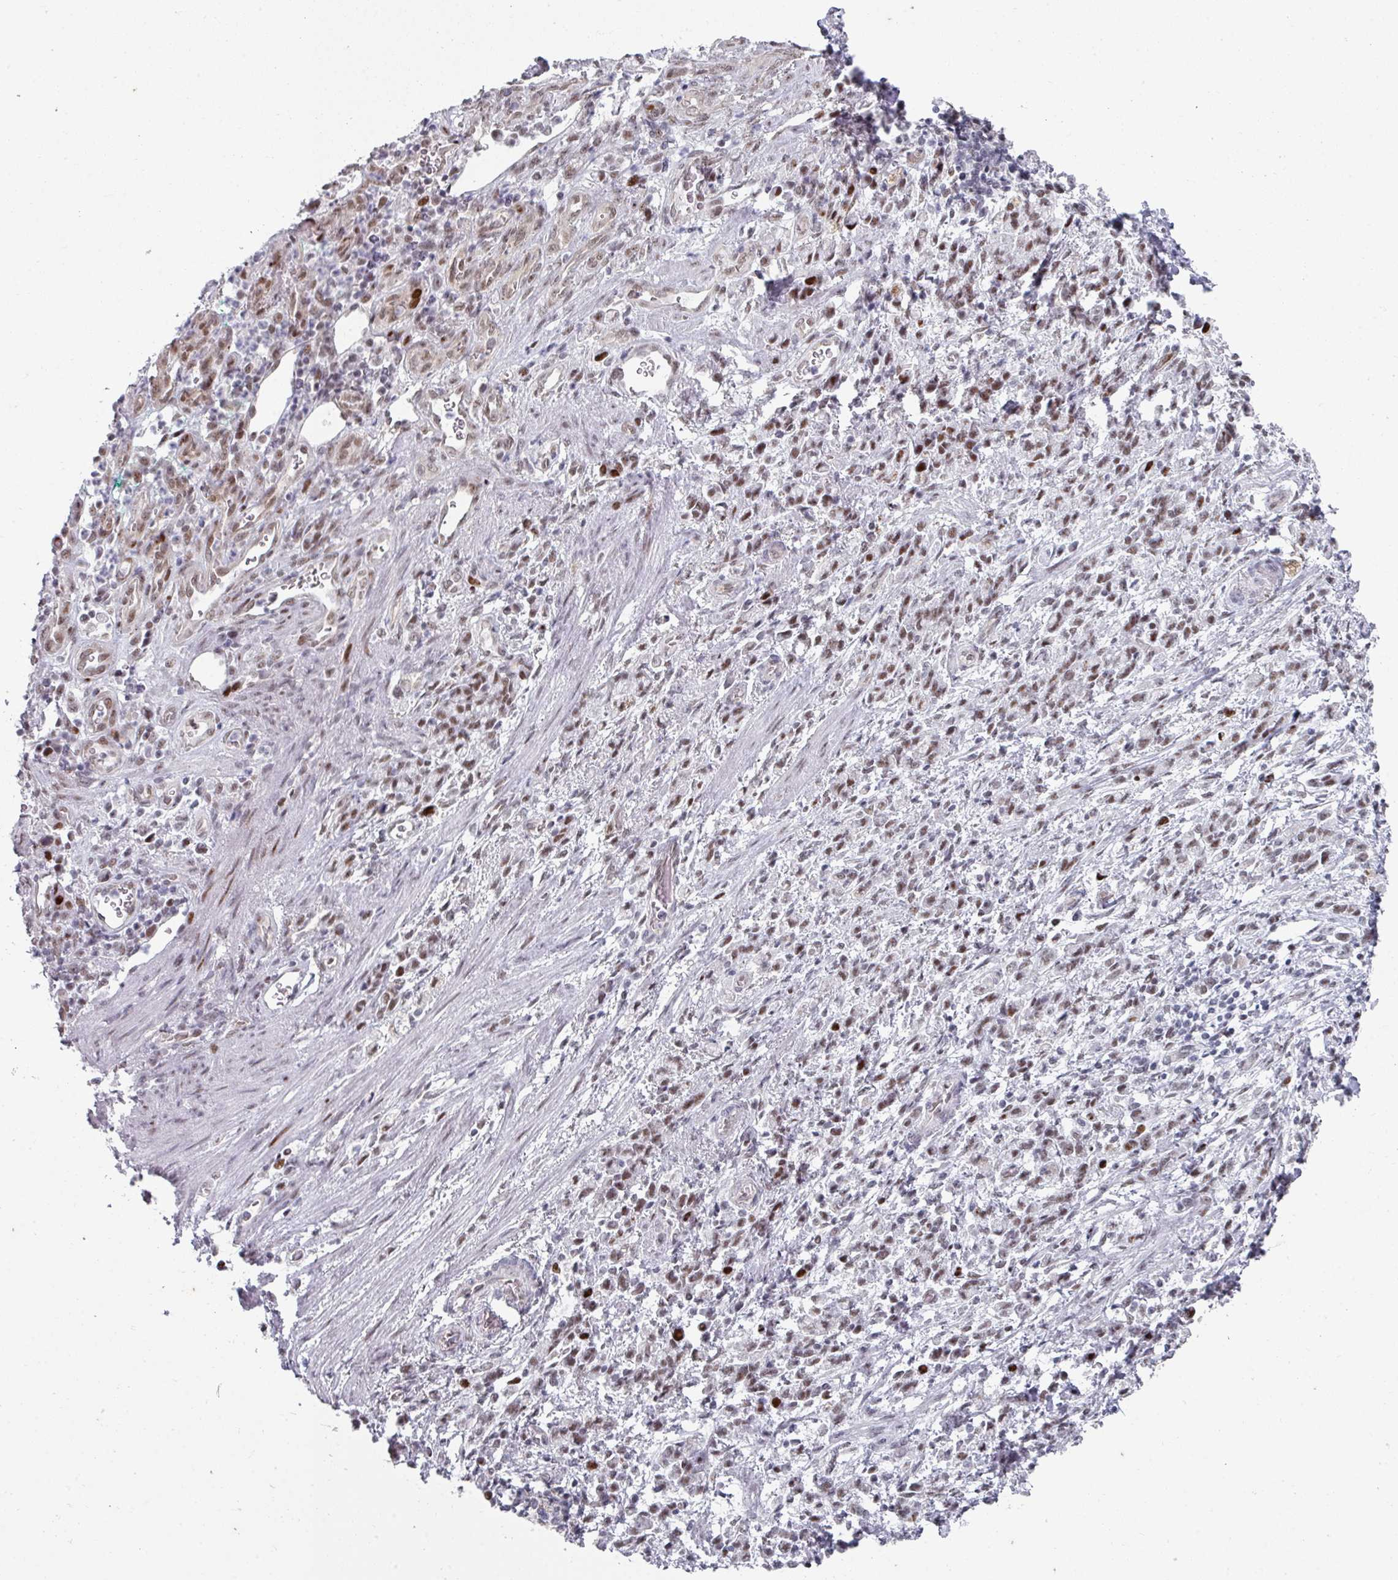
{"staining": {"intensity": "weak", "quantity": ">75%", "location": "nuclear"}, "tissue": "stomach cancer", "cell_type": "Tumor cells", "image_type": "cancer", "snomed": [{"axis": "morphology", "description": "Adenocarcinoma, NOS"}, {"axis": "topography", "description": "Stomach"}], "caption": "Protein analysis of stomach cancer tissue shows weak nuclear positivity in approximately >75% of tumor cells.", "gene": "SF3B5", "patient": {"sex": "male", "age": 77}}